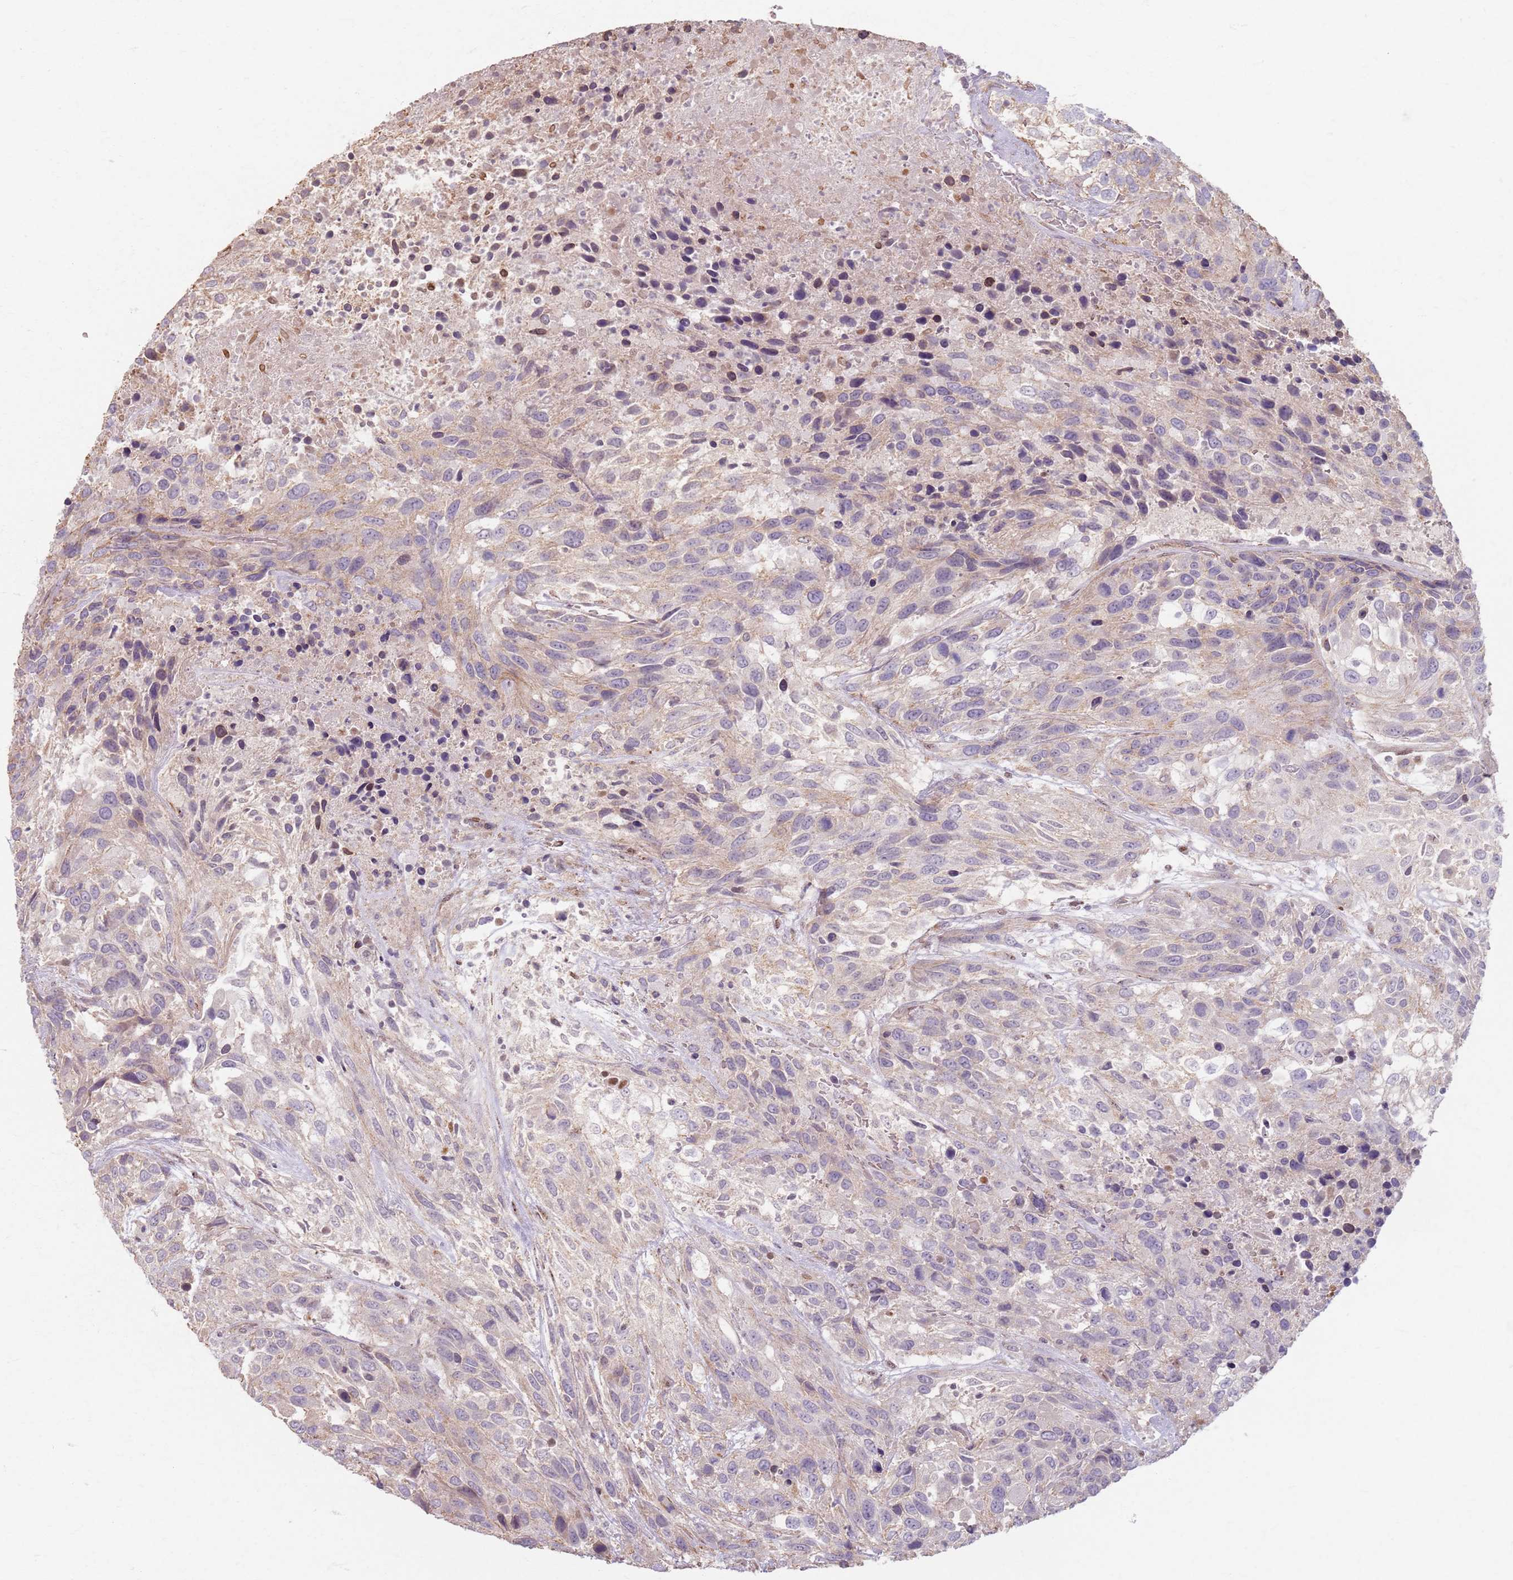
{"staining": {"intensity": "weak", "quantity": "25%-75%", "location": "cytoplasmic/membranous"}, "tissue": "urothelial cancer", "cell_type": "Tumor cells", "image_type": "cancer", "snomed": [{"axis": "morphology", "description": "Urothelial carcinoma, High grade"}, {"axis": "topography", "description": "Urinary bladder"}], "caption": "Immunohistochemical staining of human high-grade urothelial carcinoma exhibits low levels of weak cytoplasmic/membranous expression in approximately 25%-75% of tumor cells.", "gene": "KCNA5", "patient": {"sex": "female", "age": 70}}